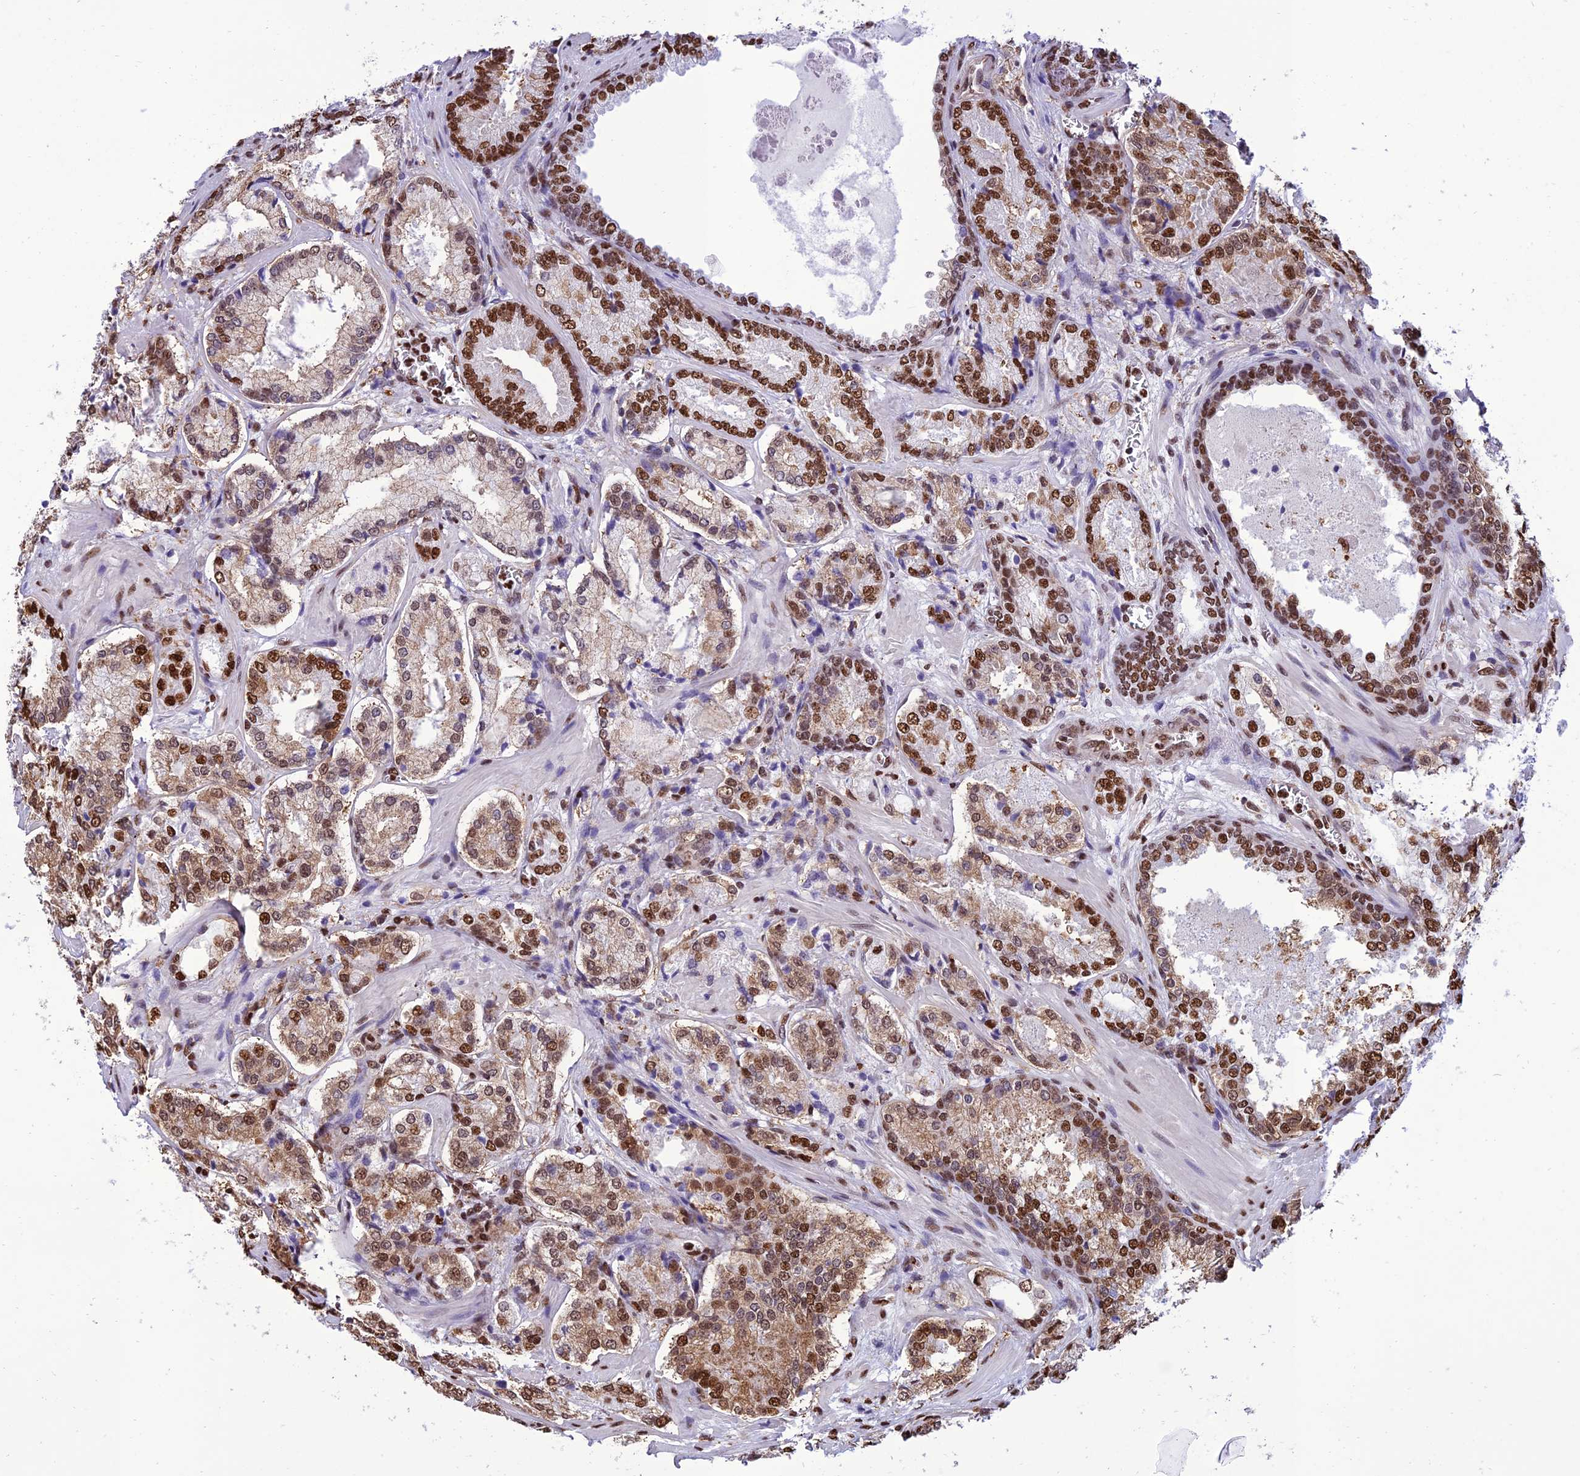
{"staining": {"intensity": "moderate", "quantity": ">75%", "location": "cytoplasmic/membranous,nuclear"}, "tissue": "prostate cancer", "cell_type": "Tumor cells", "image_type": "cancer", "snomed": [{"axis": "morphology", "description": "Adenocarcinoma, Low grade"}, {"axis": "topography", "description": "Prostate"}], "caption": "The micrograph shows staining of adenocarcinoma (low-grade) (prostate), revealing moderate cytoplasmic/membranous and nuclear protein staining (brown color) within tumor cells. (DAB IHC with brightfield microscopy, high magnification).", "gene": "INO80E", "patient": {"sex": "male", "age": 74}}